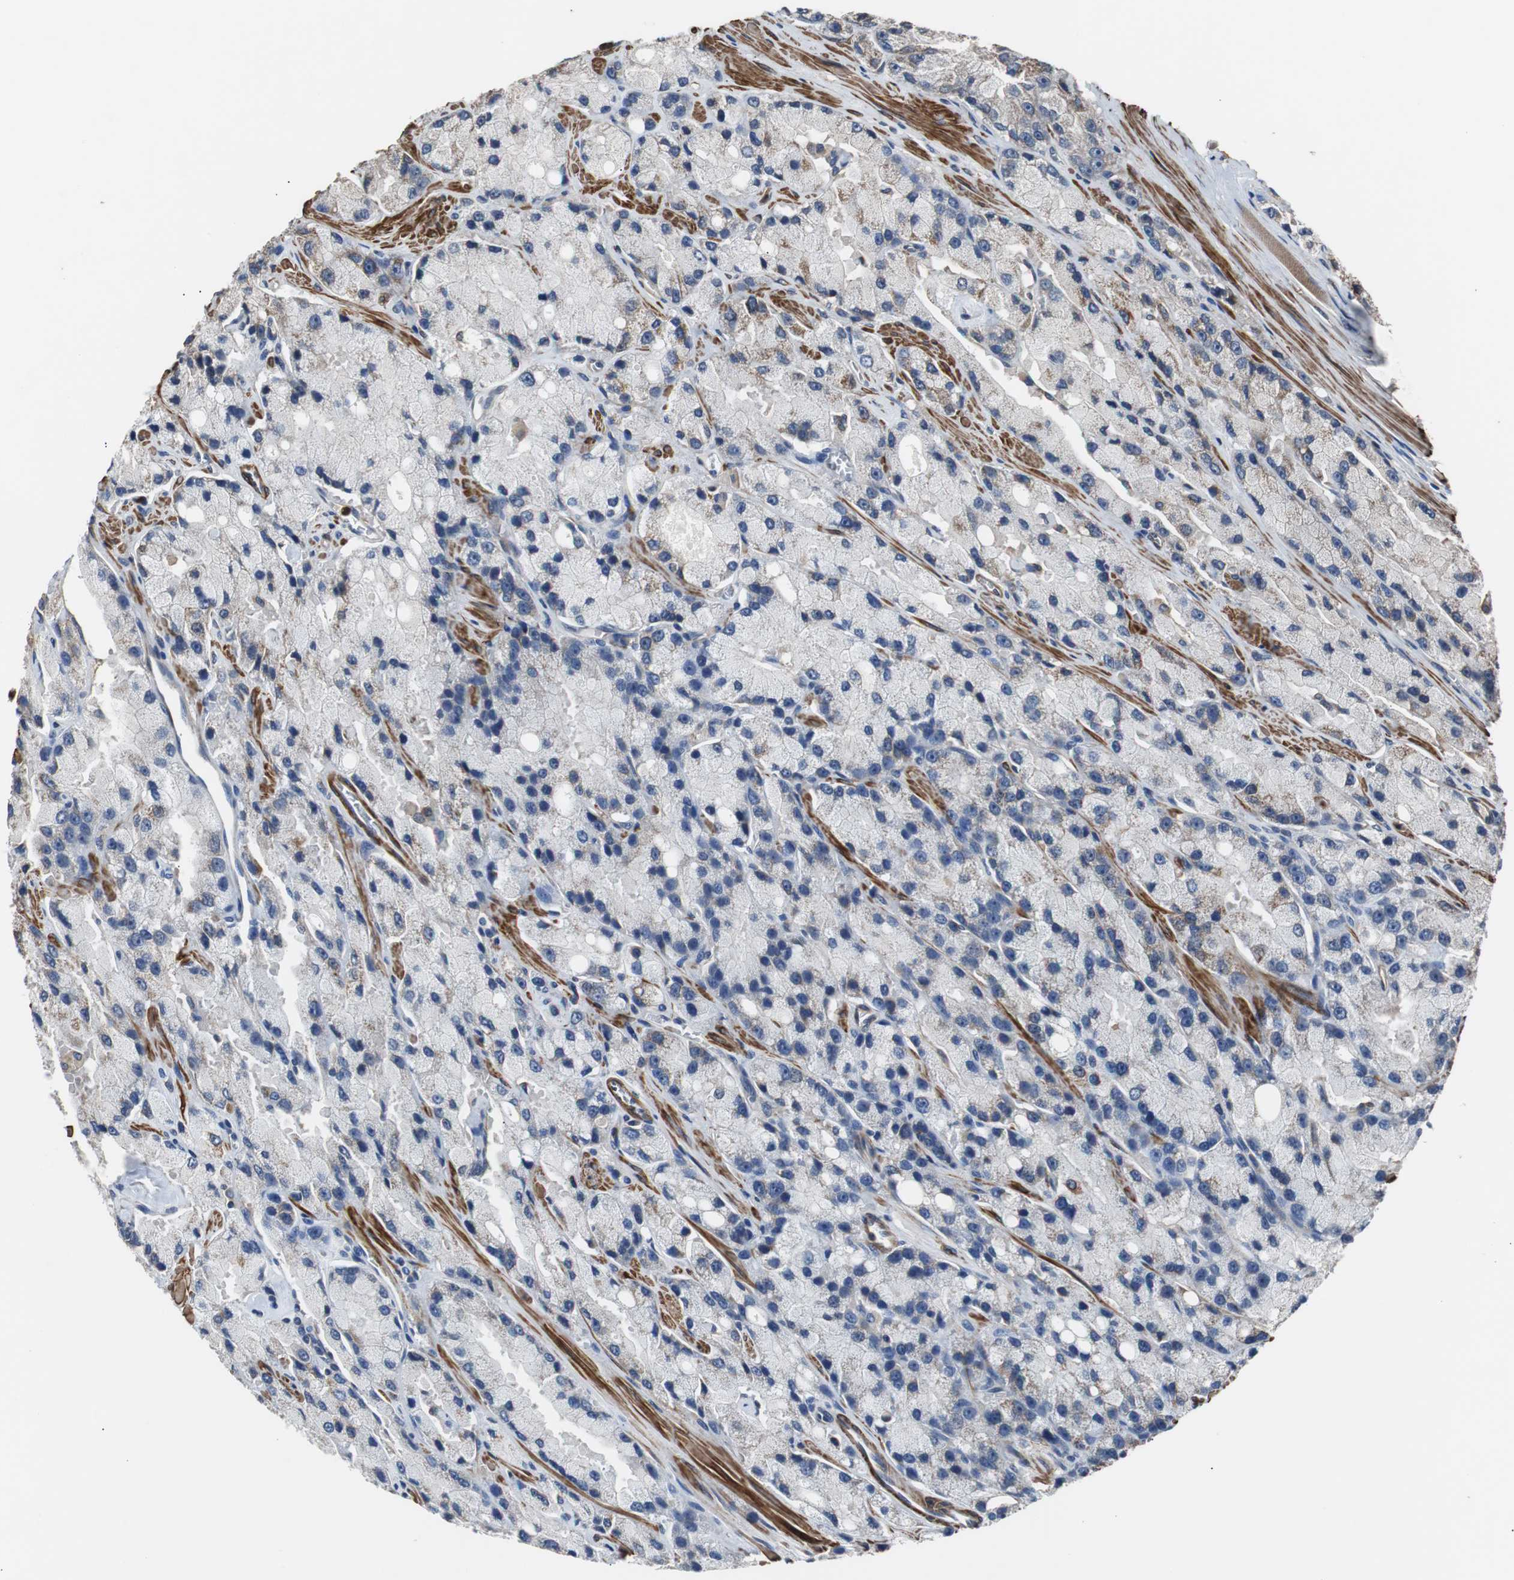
{"staining": {"intensity": "negative", "quantity": "none", "location": "none"}, "tissue": "prostate cancer", "cell_type": "Tumor cells", "image_type": "cancer", "snomed": [{"axis": "morphology", "description": "Adenocarcinoma, High grade"}, {"axis": "topography", "description": "Prostate"}], "caption": "A micrograph of prostate cancer stained for a protein displays no brown staining in tumor cells. (Immunohistochemistry, brightfield microscopy, high magnification).", "gene": "PITRM1", "patient": {"sex": "male", "age": 58}}